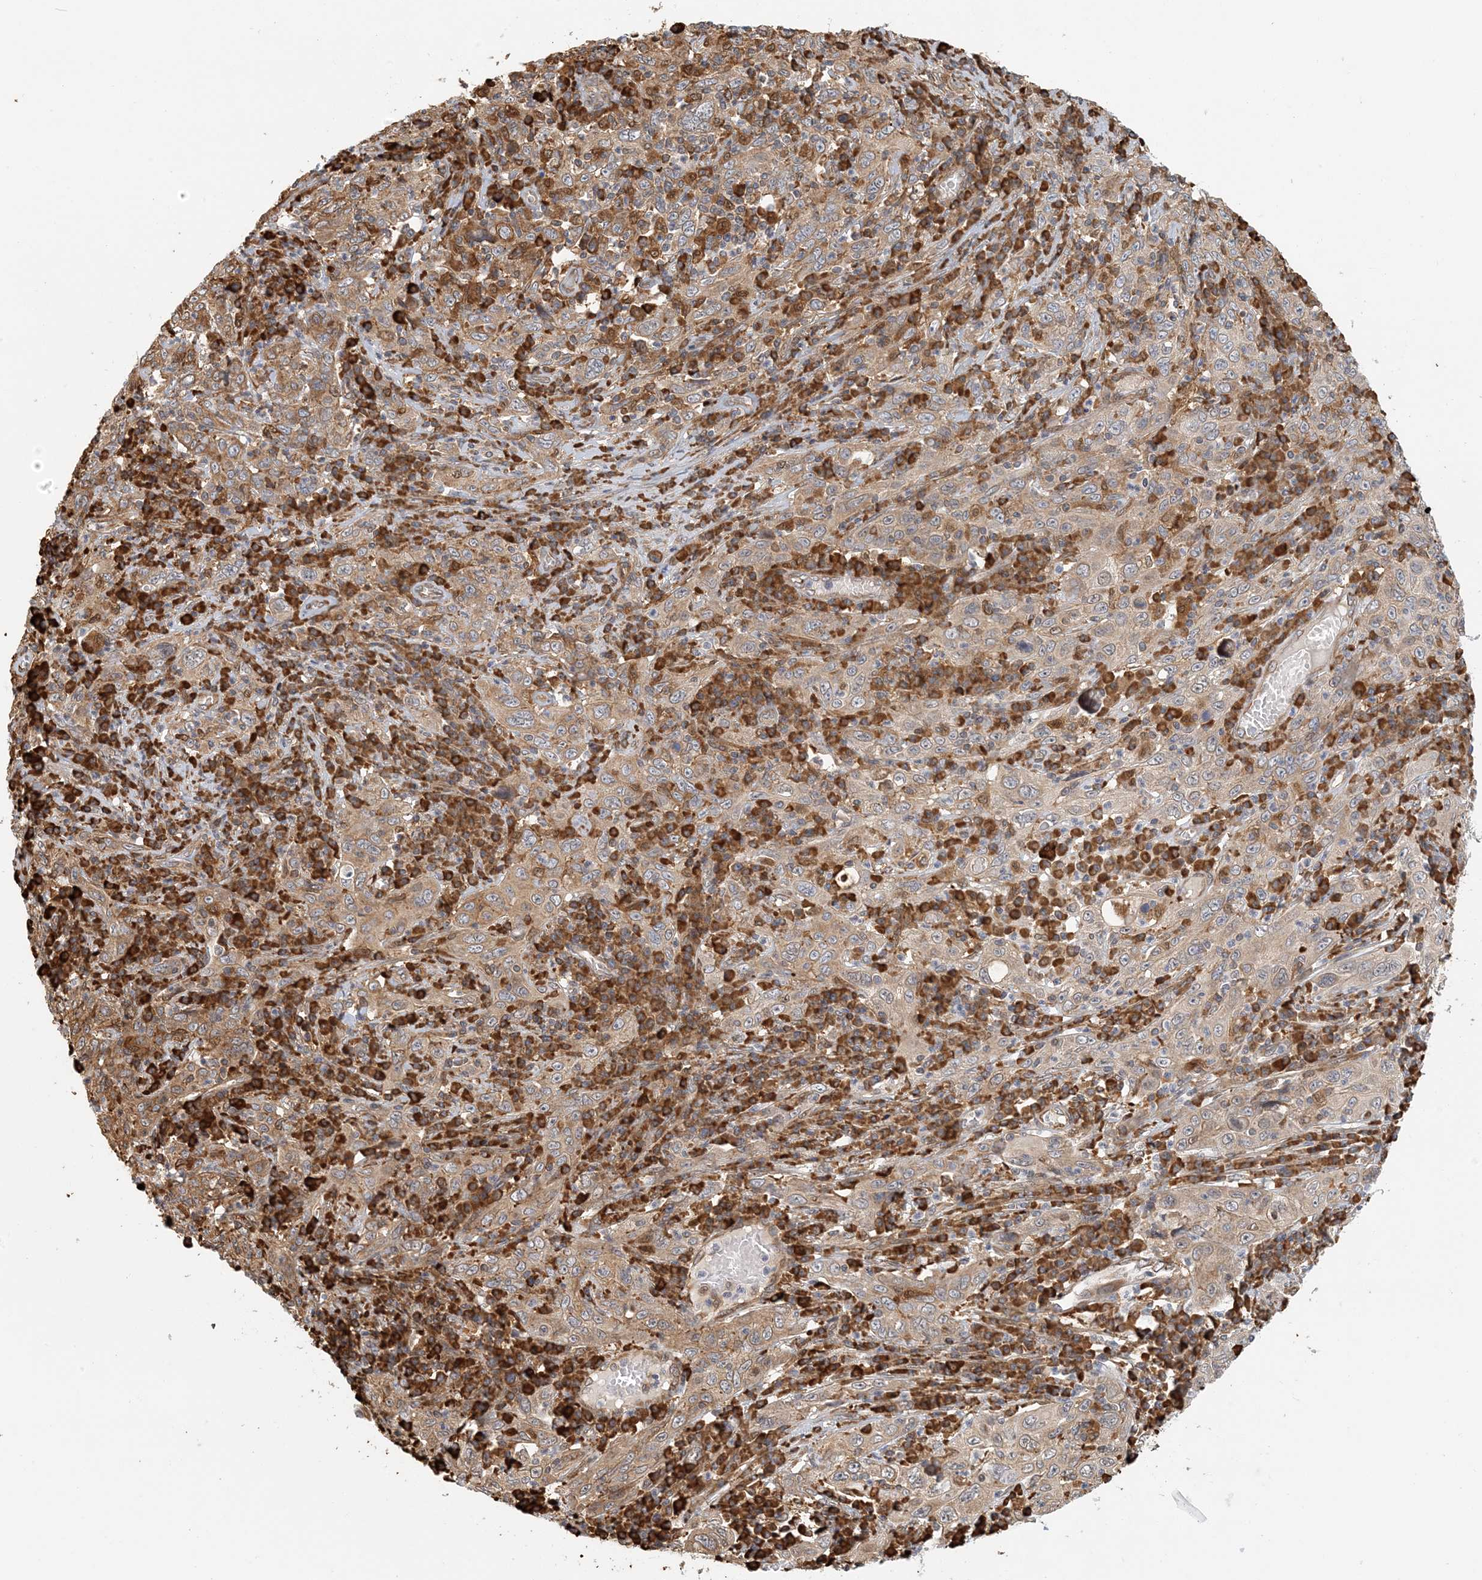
{"staining": {"intensity": "moderate", "quantity": "25%-75%", "location": "cytoplasmic/membranous"}, "tissue": "cervical cancer", "cell_type": "Tumor cells", "image_type": "cancer", "snomed": [{"axis": "morphology", "description": "Squamous cell carcinoma, NOS"}, {"axis": "topography", "description": "Cervix"}], "caption": "A photomicrograph of cervical cancer (squamous cell carcinoma) stained for a protein exhibits moderate cytoplasmic/membranous brown staining in tumor cells.", "gene": "HNMT", "patient": {"sex": "female", "age": 46}}